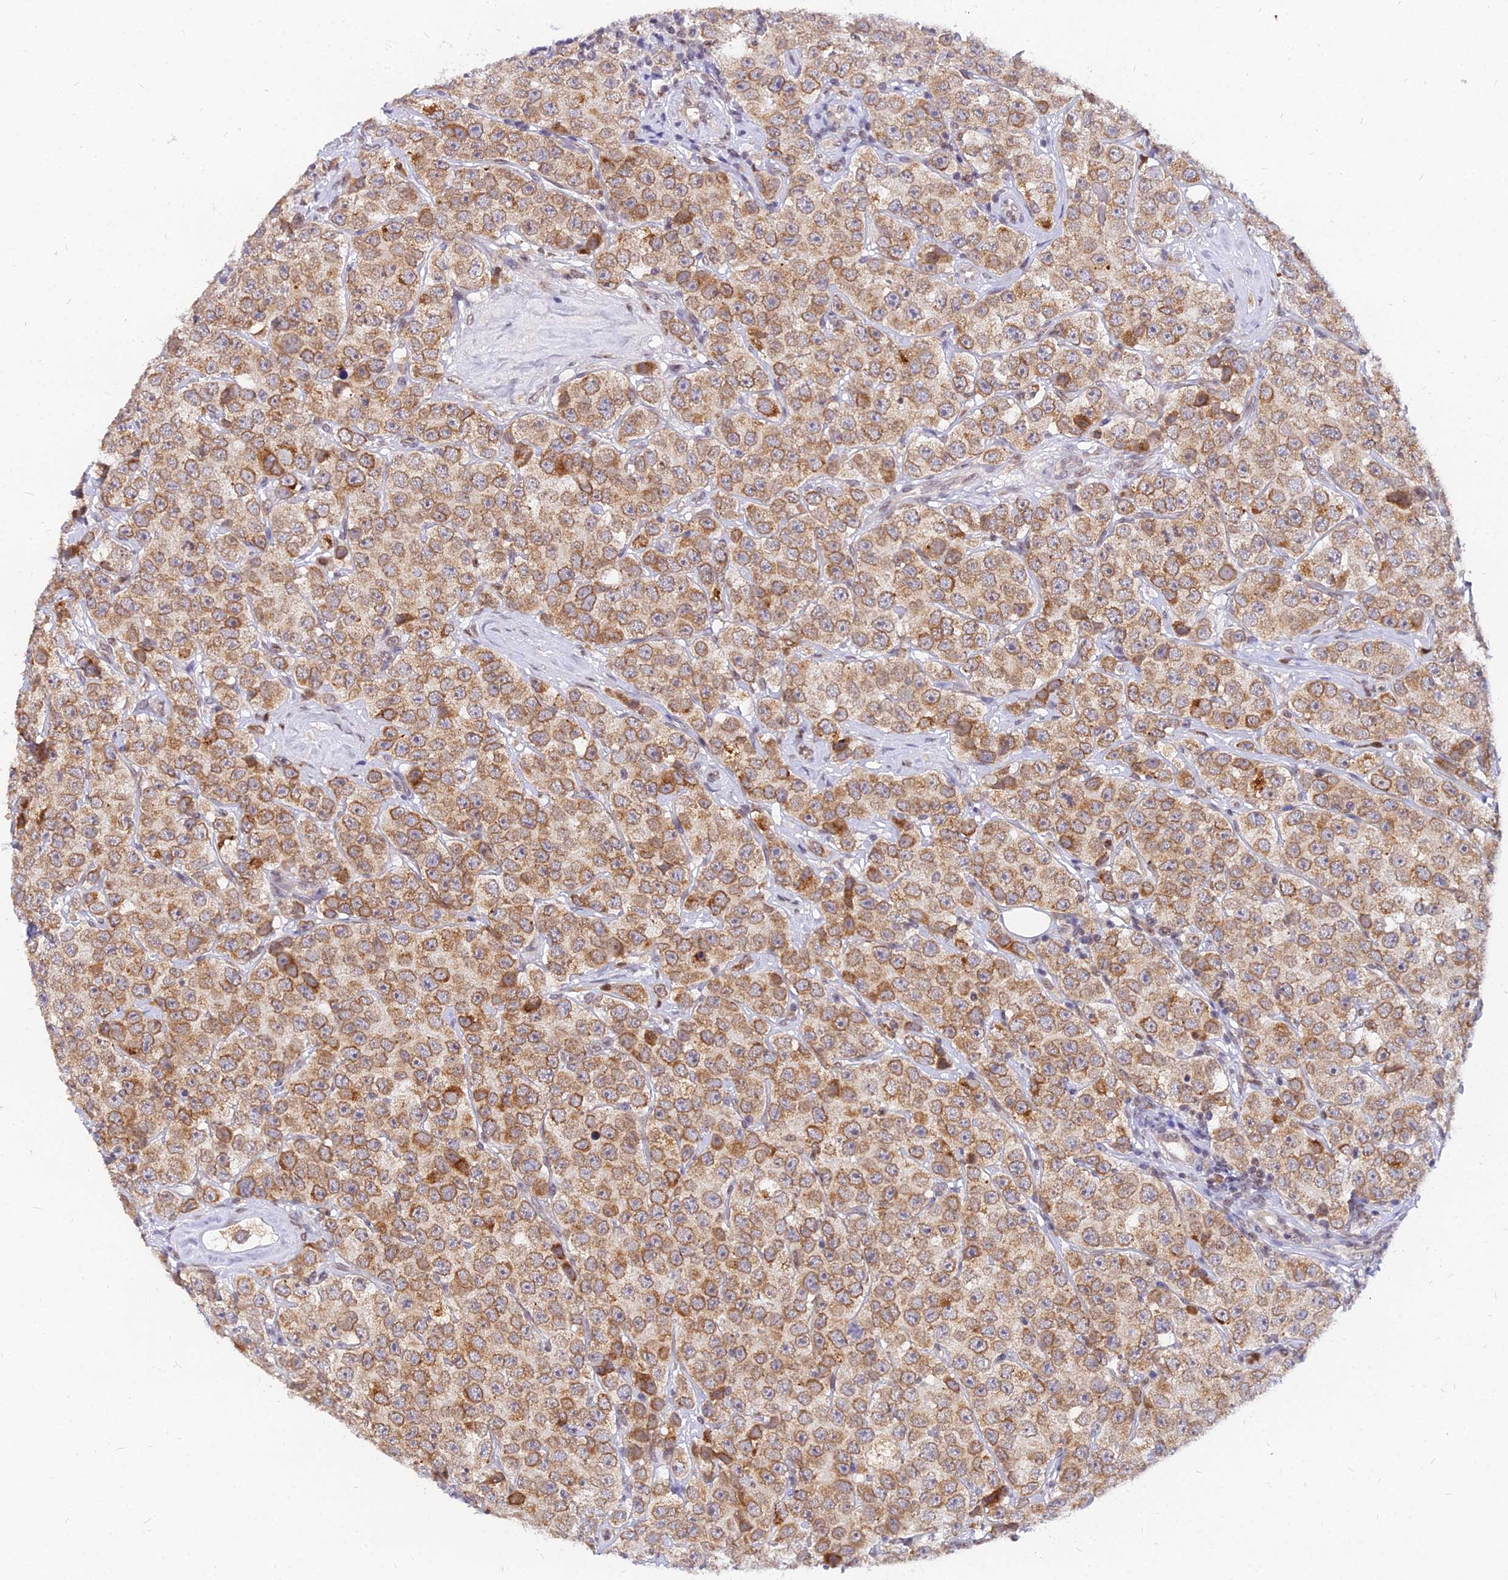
{"staining": {"intensity": "moderate", "quantity": ">75%", "location": "cytoplasmic/membranous"}, "tissue": "testis cancer", "cell_type": "Tumor cells", "image_type": "cancer", "snomed": [{"axis": "morphology", "description": "Seminoma, NOS"}, {"axis": "topography", "description": "Testis"}], "caption": "There is medium levels of moderate cytoplasmic/membranous positivity in tumor cells of testis seminoma, as demonstrated by immunohistochemical staining (brown color).", "gene": "RNF121", "patient": {"sex": "male", "age": 28}}